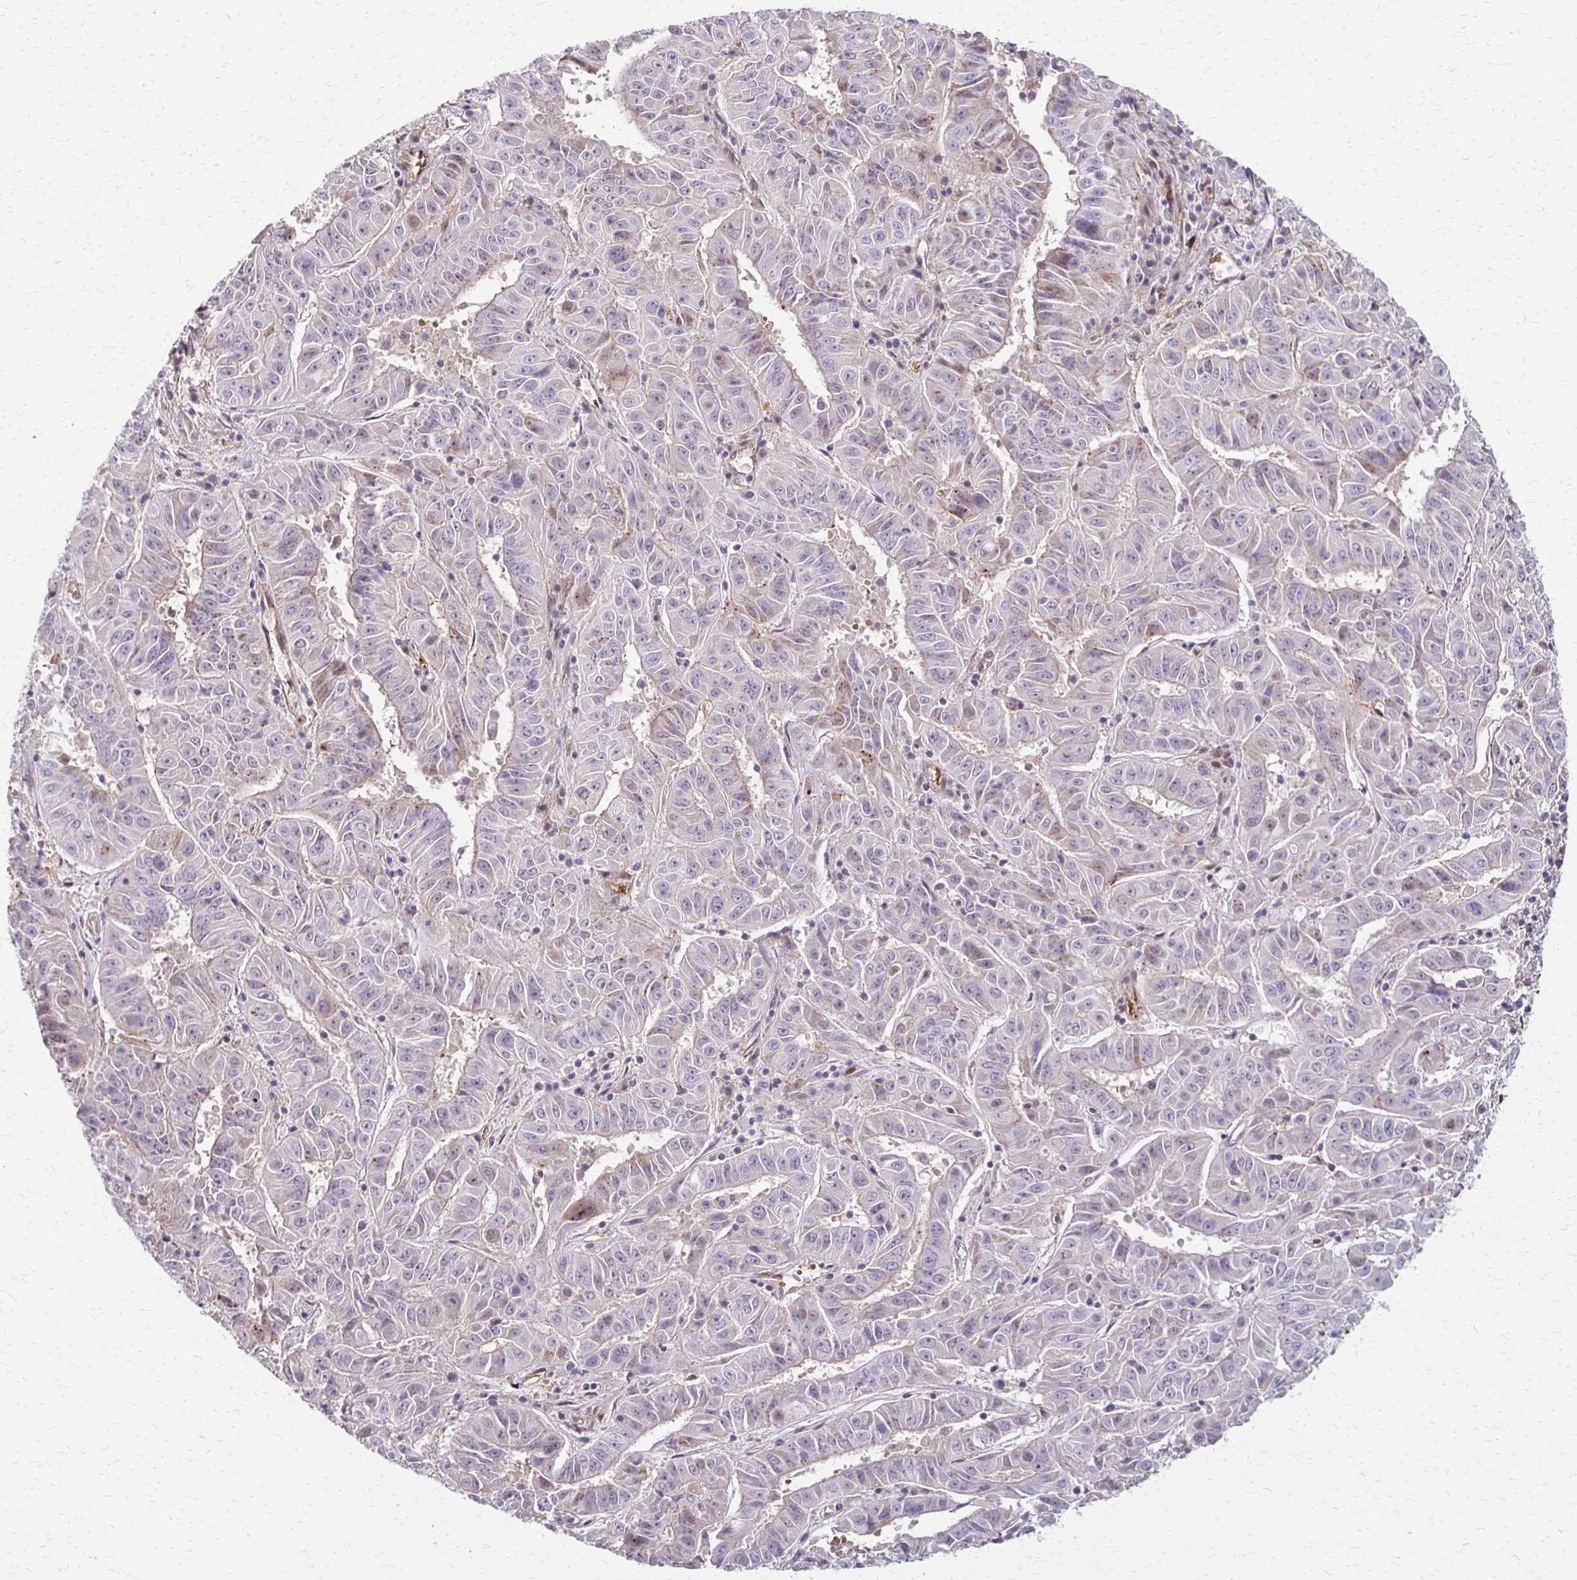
{"staining": {"intensity": "negative", "quantity": "none", "location": "none"}, "tissue": "pancreatic cancer", "cell_type": "Tumor cells", "image_type": "cancer", "snomed": [{"axis": "morphology", "description": "Adenocarcinoma, NOS"}, {"axis": "topography", "description": "Pancreas"}], "caption": "An immunohistochemistry photomicrograph of pancreatic cancer is shown. There is no staining in tumor cells of pancreatic cancer.", "gene": "CFL2", "patient": {"sex": "male", "age": 63}}